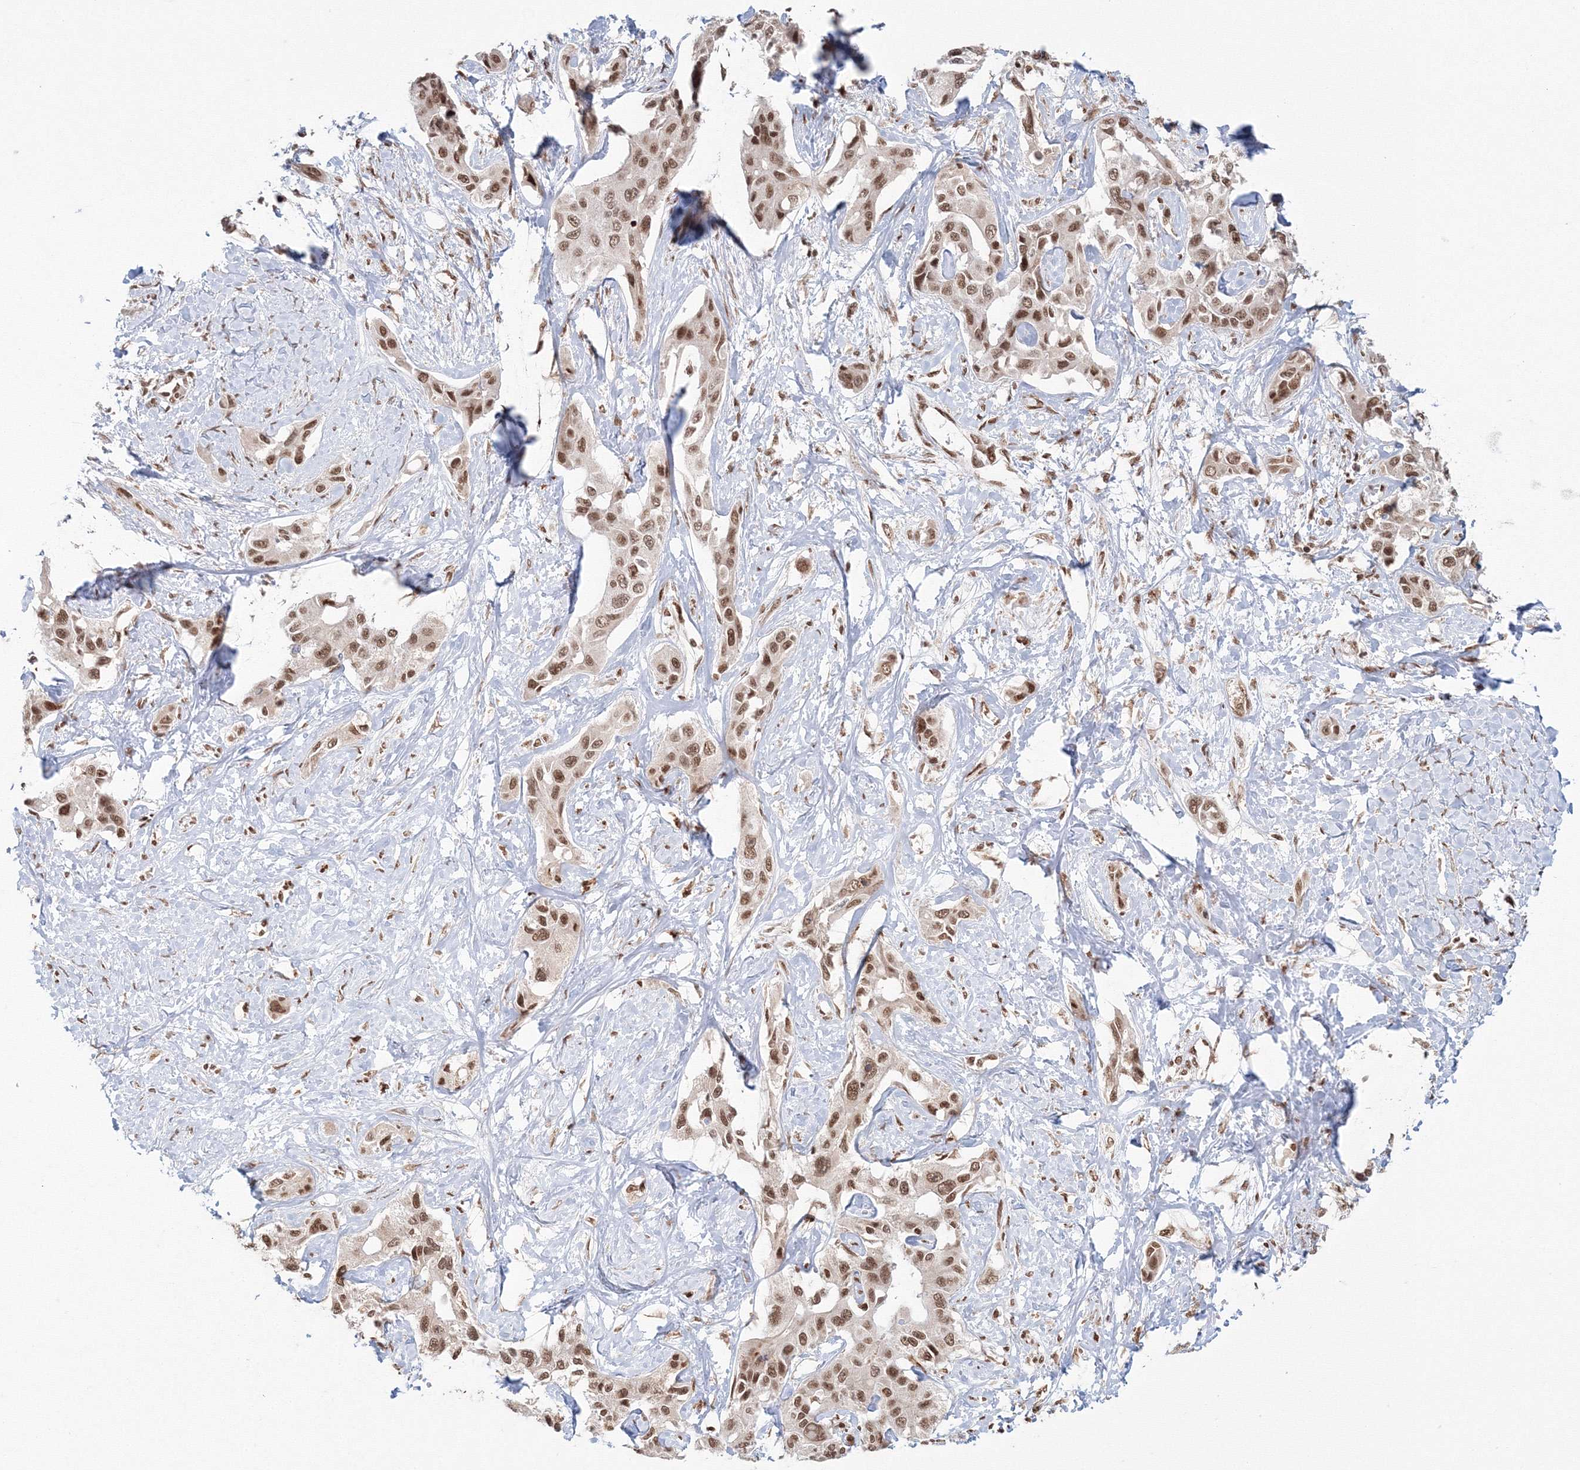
{"staining": {"intensity": "moderate", "quantity": ">75%", "location": "nuclear"}, "tissue": "liver cancer", "cell_type": "Tumor cells", "image_type": "cancer", "snomed": [{"axis": "morphology", "description": "Cholangiocarcinoma"}, {"axis": "topography", "description": "Liver"}], "caption": "Protein analysis of cholangiocarcinoma (liver) tissue exhibits moderate nuclear expression in about >75% of tumor cells.", "gene": "KIF20A", "patient": {"sex": "male", "age": 59}}